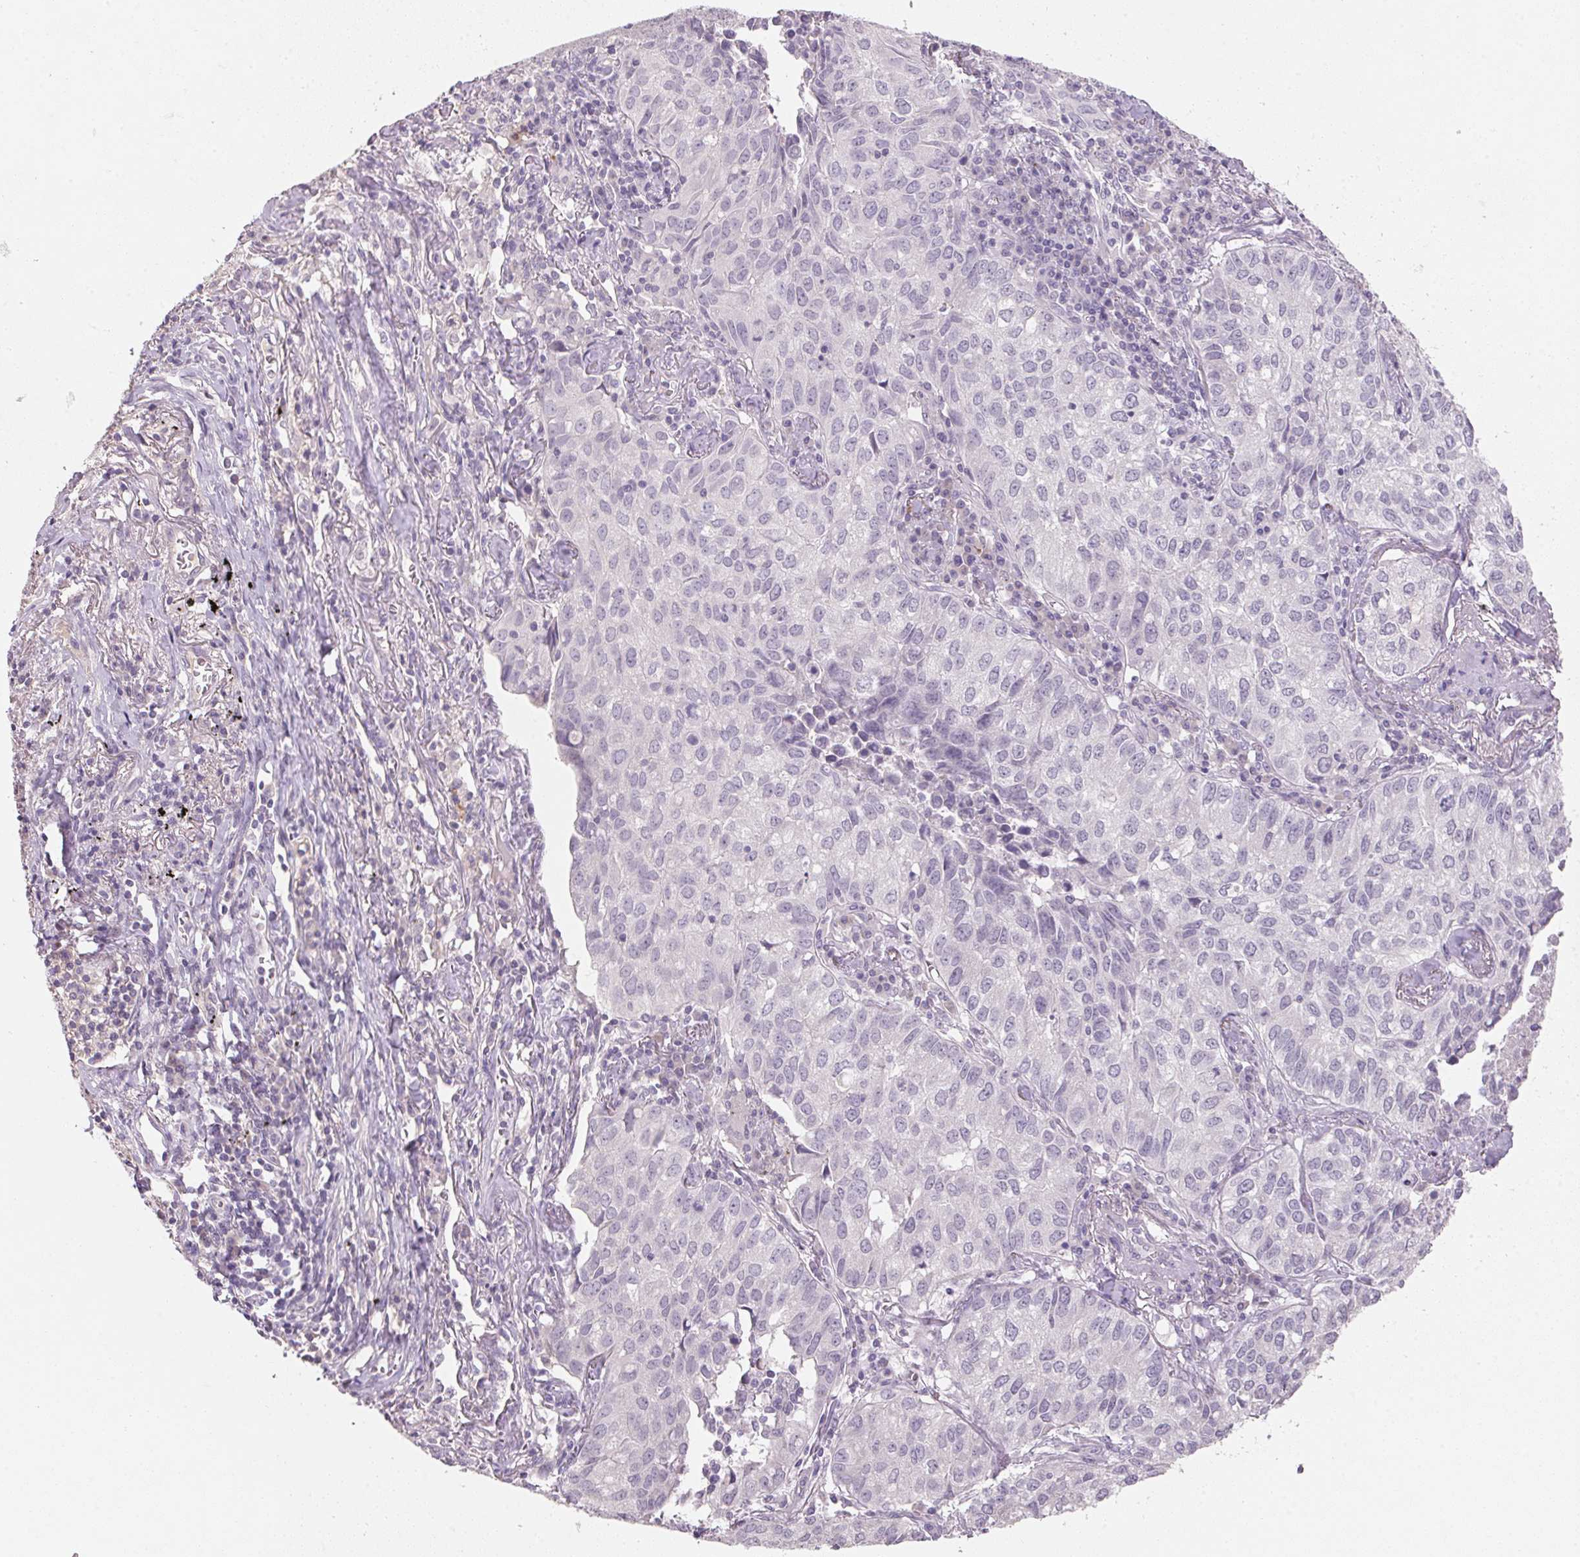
{"staining": {"intensity": "negative", "quantity": "none", "location": "none"}, "tissue": "lung cancer", "cell_type": "Tumor cells", "image_type": "cancer", "snomed": [{"axis": "morphology", "description": "Adenocarcinoma, NOS"}, {"axis": "topography", "description": "Lung"}], "caption": "Protein analysis of lung adenocarcinoma exhibits no significant expression in tumor cells. Nuclei are stained in blue.", "gene": "CXCL5", "patient": {"sex": "female", "age": 50}}